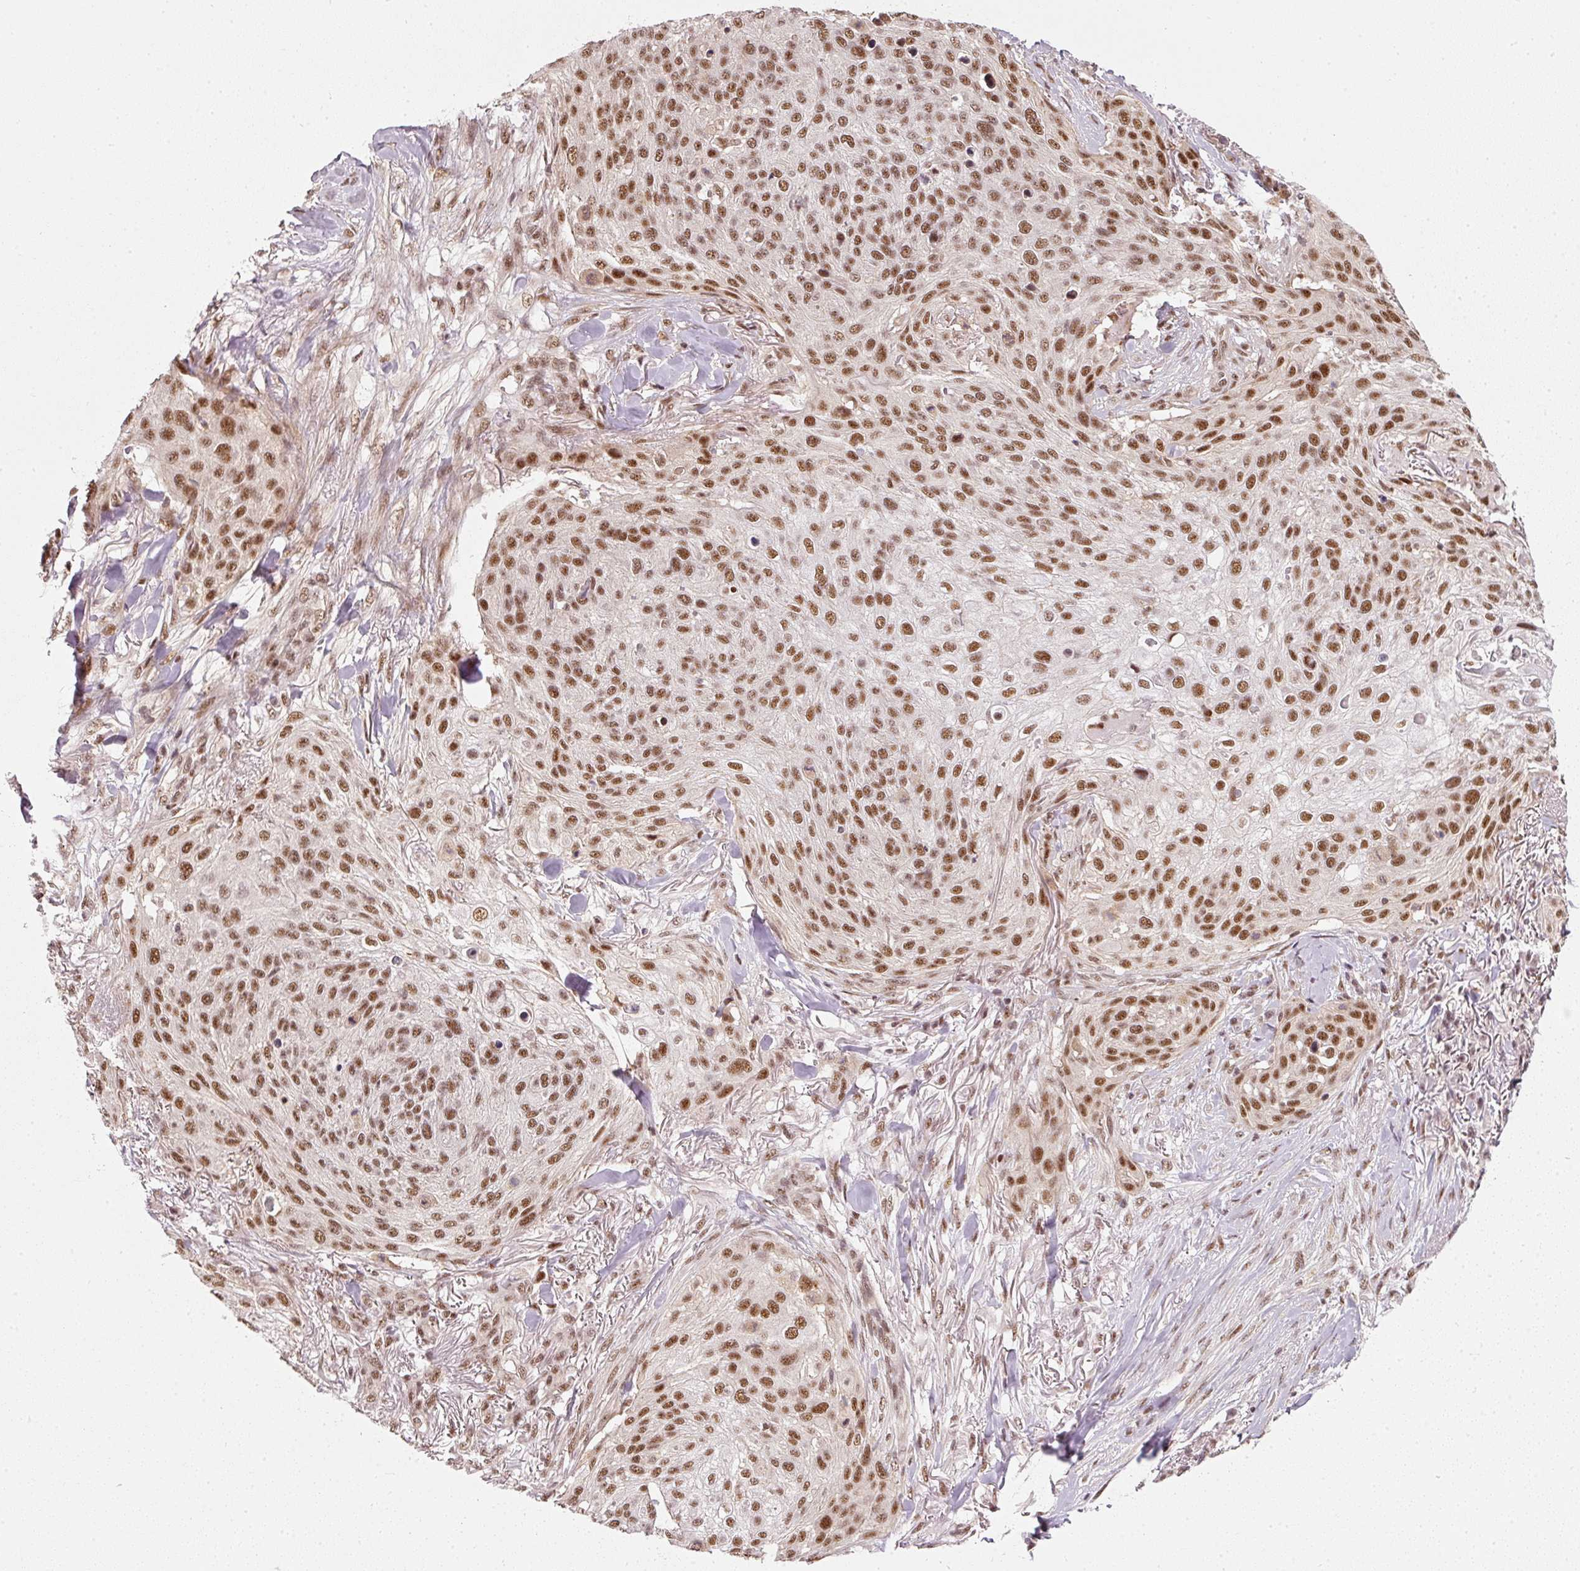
{"staining": {"intensity": "moderate", "quantity": ">75%", "location": "nuclear"}, "tissue": "skin cancer", "cell_type": "Tumor cells", "image_type": "cancer", "snomed": [{"axis": "morphology", "description": "Squamous cell carcinoma, NOS"}, {"axis": "topography", "description": "Skin"}], "caption": "Protein positivity by IHC exhibits moderate nuclear expression in approximately >75% of tumor cells in skin cancer (squamous cell carcinoma). (DAB (3,3'-diaminobenzidine) IHC with brightfield microscopy, high magnification).", "gene": "THOC6", "patient": {"sex": "female", "age": 87}}